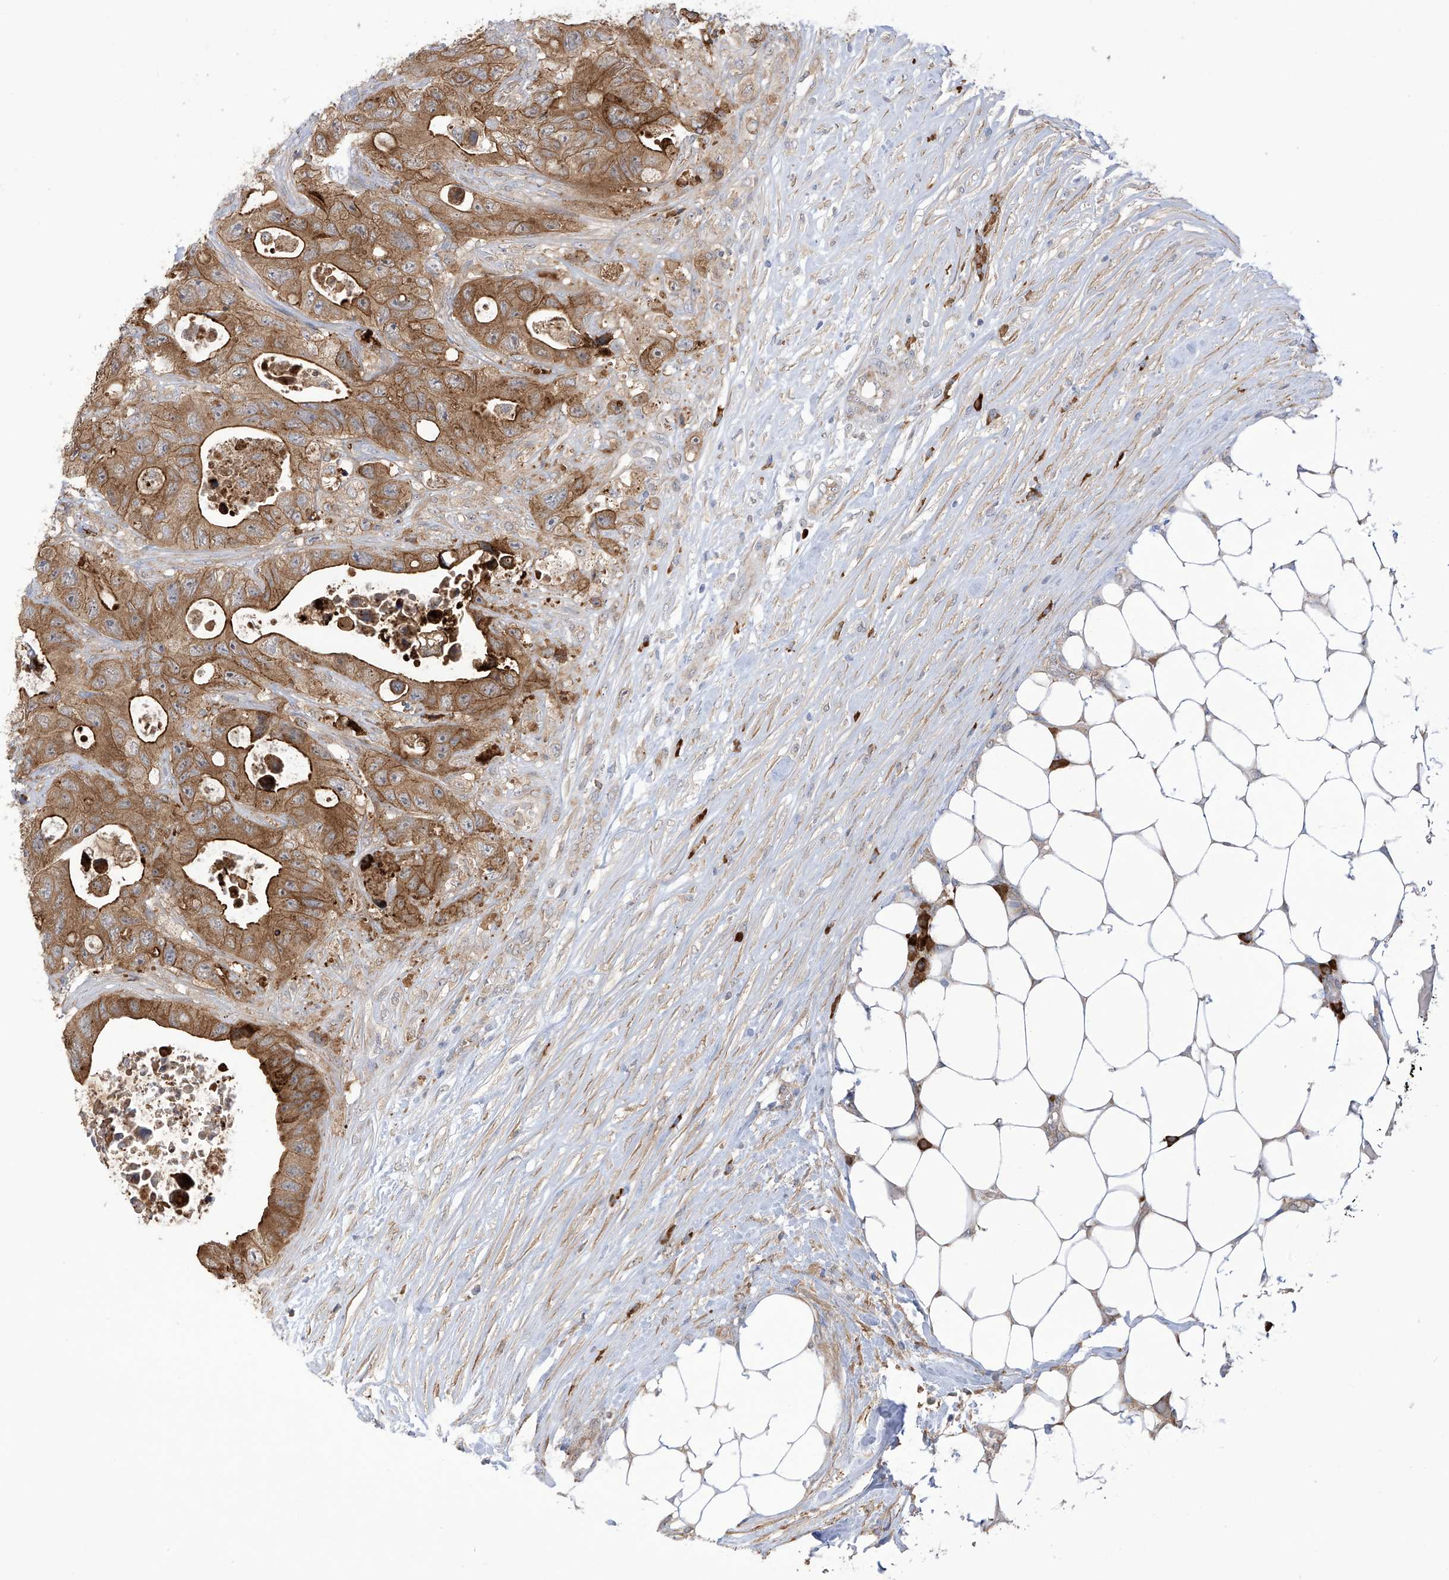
{"staining": {"intensity": "moderate", "quantity": "<25%", "location": "cytoplasmic/membranous"}, "tissue": "colorectal cancer", "cell_type": "Tumor cells", "image_type": "cancer", "snomed": [{"axis": "morphology", "description": "Adenocarcinoma, NOS"}, {"axis": "topography", "description": "Colon"}], "caption": "This is an image of immunohistochemistry (IHC) staining of colorectal cancer (adenocarcinoma), which shows moderate staining in the cytoplasmic/membranous of tumor cells.", "gene": "KIAA1522", "patient": {"sex": "female", "age": 46}}